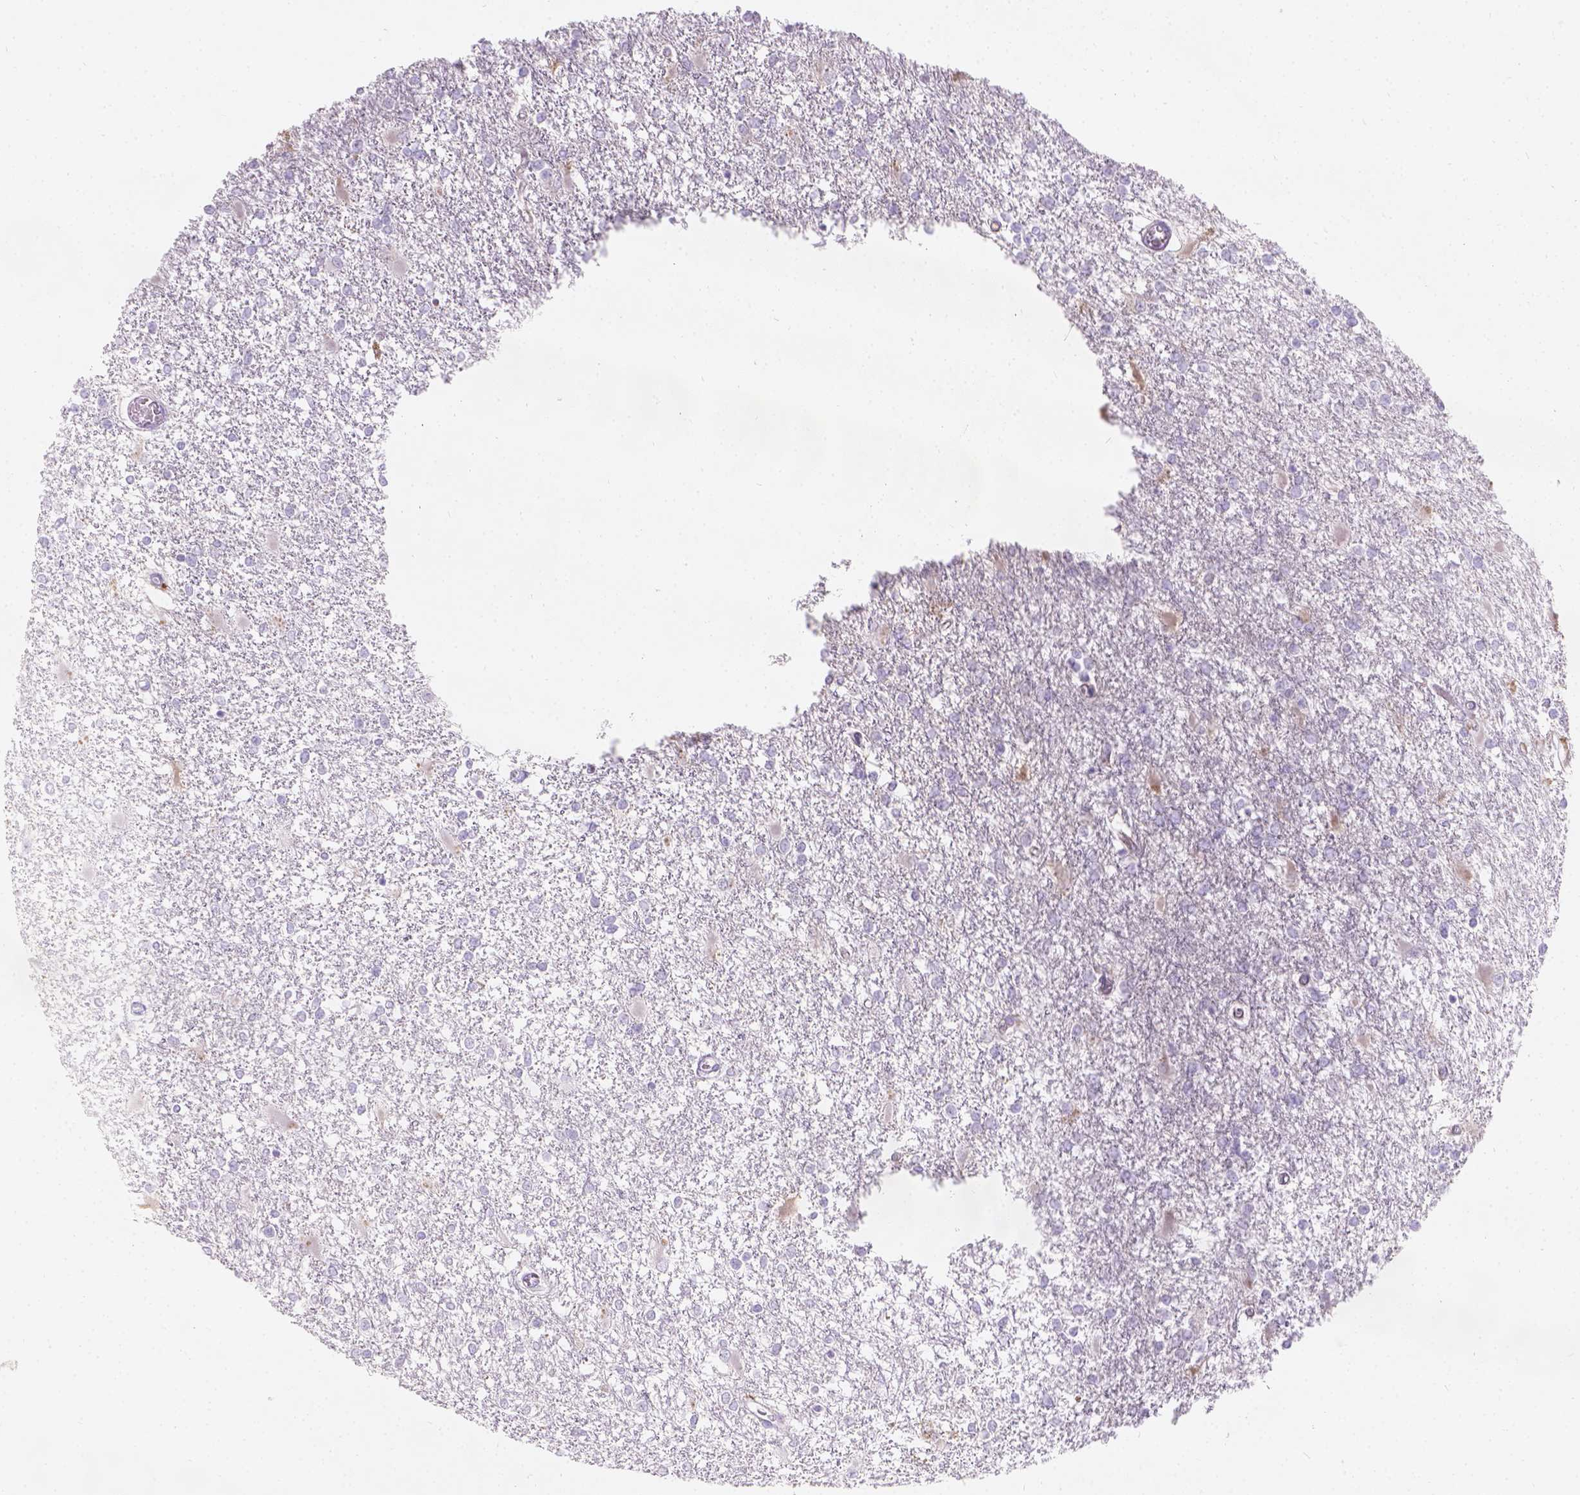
{"staining": {"intensity": "negative", "quantity": "none", "location": "none"}, "tissue": "glioma", "cell_type": "Tumor cells", "image_type": "cancer", "snomed": [{"axis": "morphology", "description": "Glioma, malignant, High grade"}, {"axis": "topography", "description": "Cerebral cortex"}], "caption": "High magnification brightfield microscopy of glioma stained with DAB (brown) and counterstained with hematoxylin (blue): tumor cells show no significant positivity.", "gene": "GAL3ST2", "patient": {"sex": "male", "age": 79}}